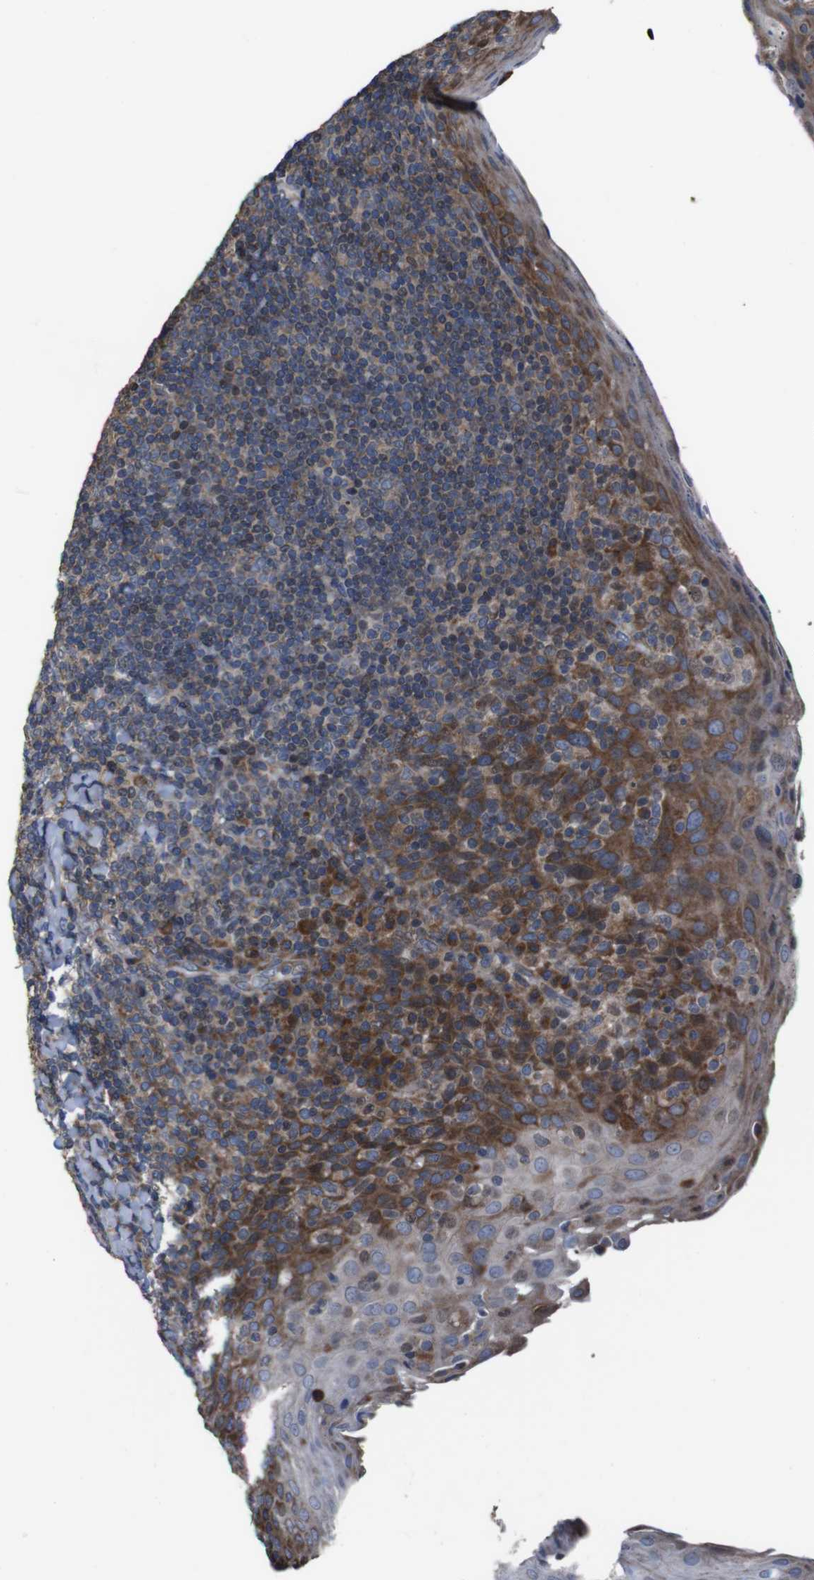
{"staining": {"intensity": "moderate", "quantity": "25%-75%", "location": "cytoplasmic/membranous"}, "tissue": "tonsil", "cell_type": "Germinal center cells", "image_type": "normal", "snomed": [{"axis": "morphology", "description": "Normal tissue, NOS"}, {"axis": "topography", "description": "Tonsil"}], "caption": "Immunohistochemistry (IHC) micrograph of normal tonsil stained for a protein (brown), which demonstrates medium levels of moderate cytoplasmic/membranous expression in about 25%-75% of germinal center cells.", "gene": "SNN", "patient": {"sex": "male", "age": 17}}